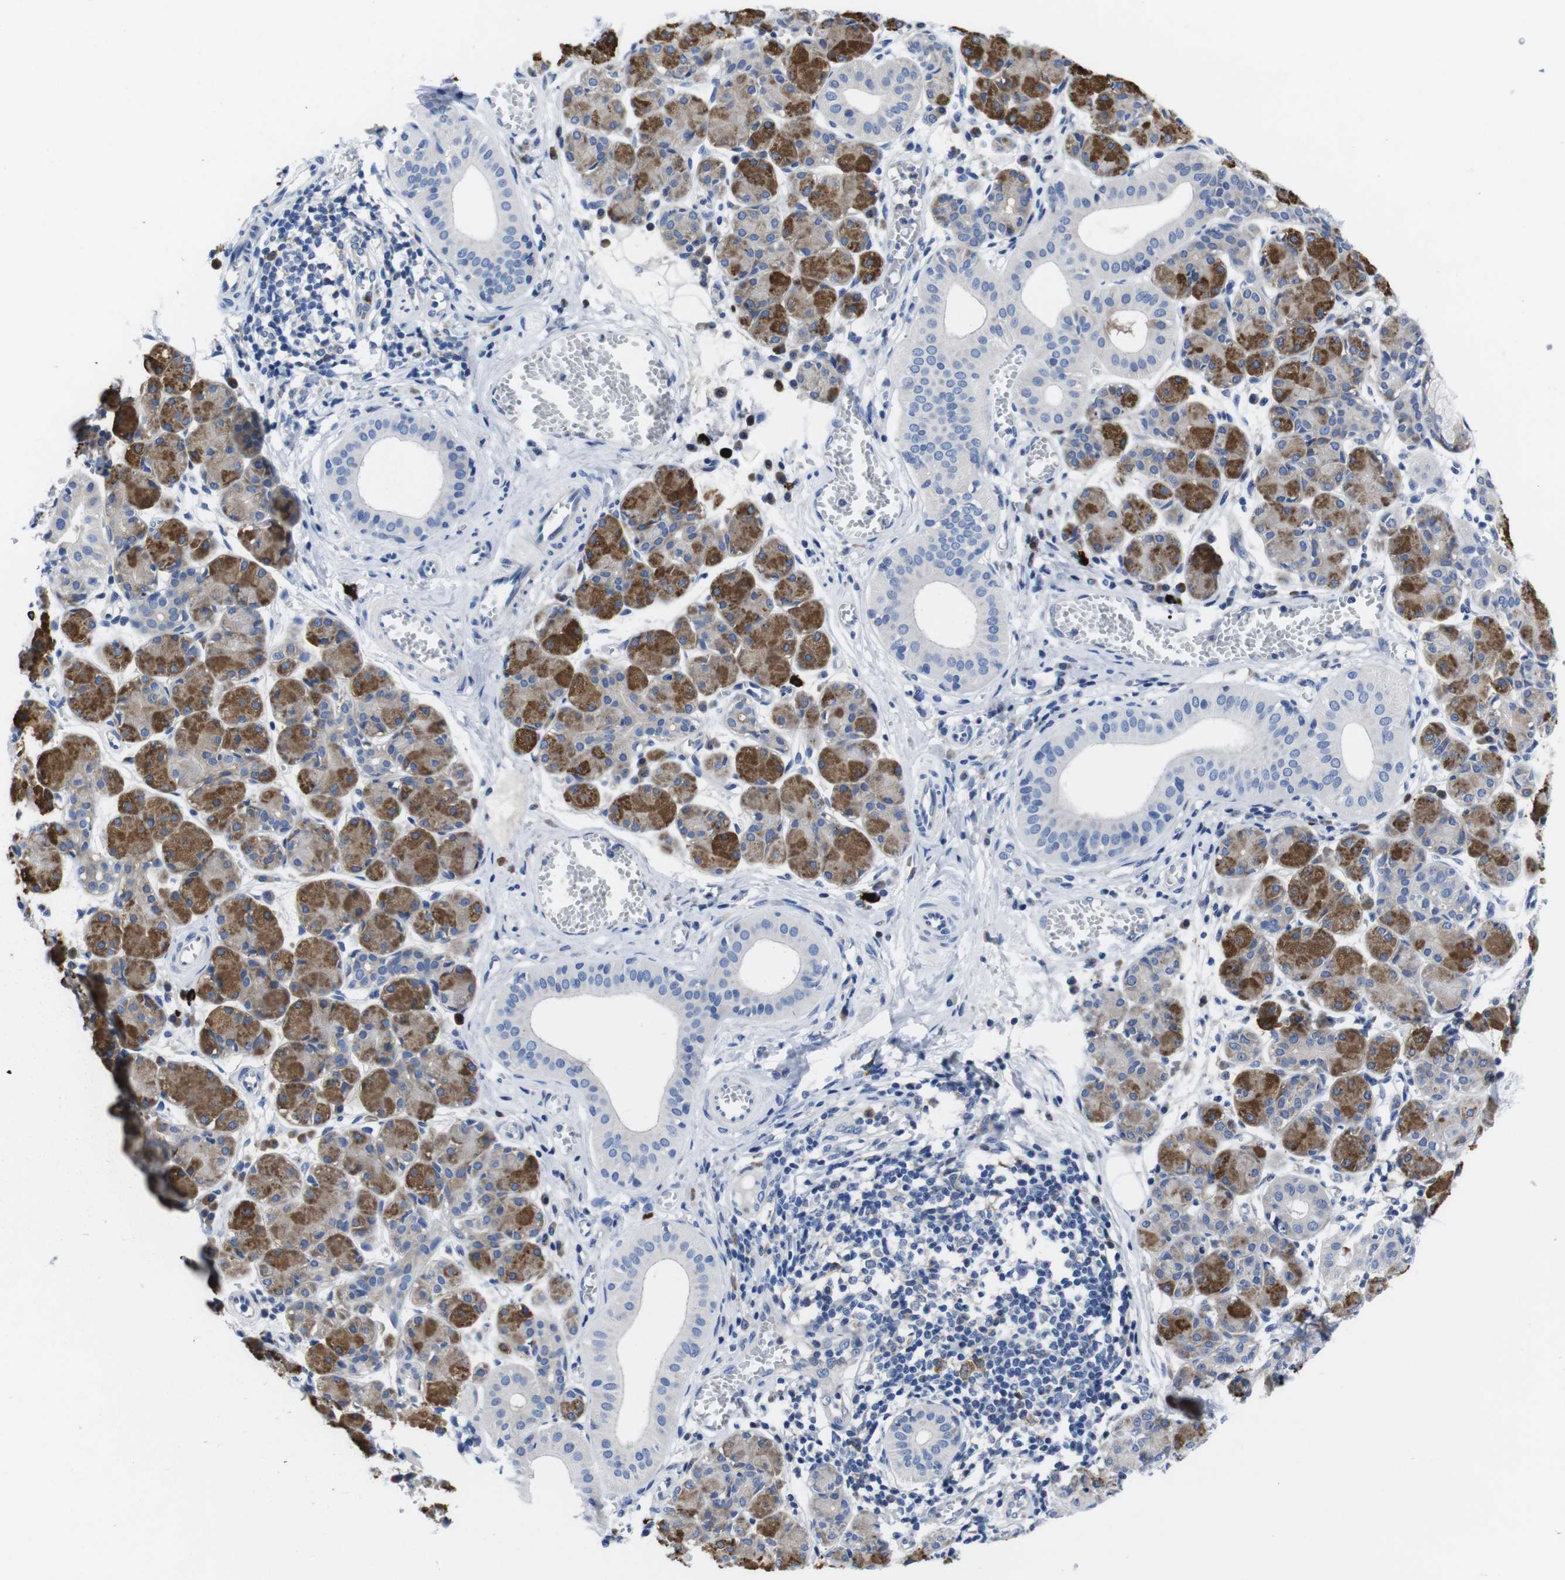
{"staining": {"intensity": "moderate", "quantity": "25%-75%", "location": "cytoplasmic/membranous"}, "tissue": "salivary gland", "cell_type": "Glandular cells", "image_type": "normal", "snomed": [{"axis": "morphology", "description": "Normal tissue, NOS"}, {"axis": "morphology", "description": "Inflammation, NOS"}, {"axis": "topography", "description": "Lymph node"}, {"axis": "topography", "description": "Salivary gland"}], "caption": "IHC photomicrograph of unremarkable salivary gland: human salivary gland stained using IHC reveals medium levels of moderate protein expression localized specifically in the cytoplasmic/membranous of glandular cells, appearing as a cytoplasmic/membranous brown color.", "gene": "EIF4A1", "patient": {"sex": "male", "age": 3}}